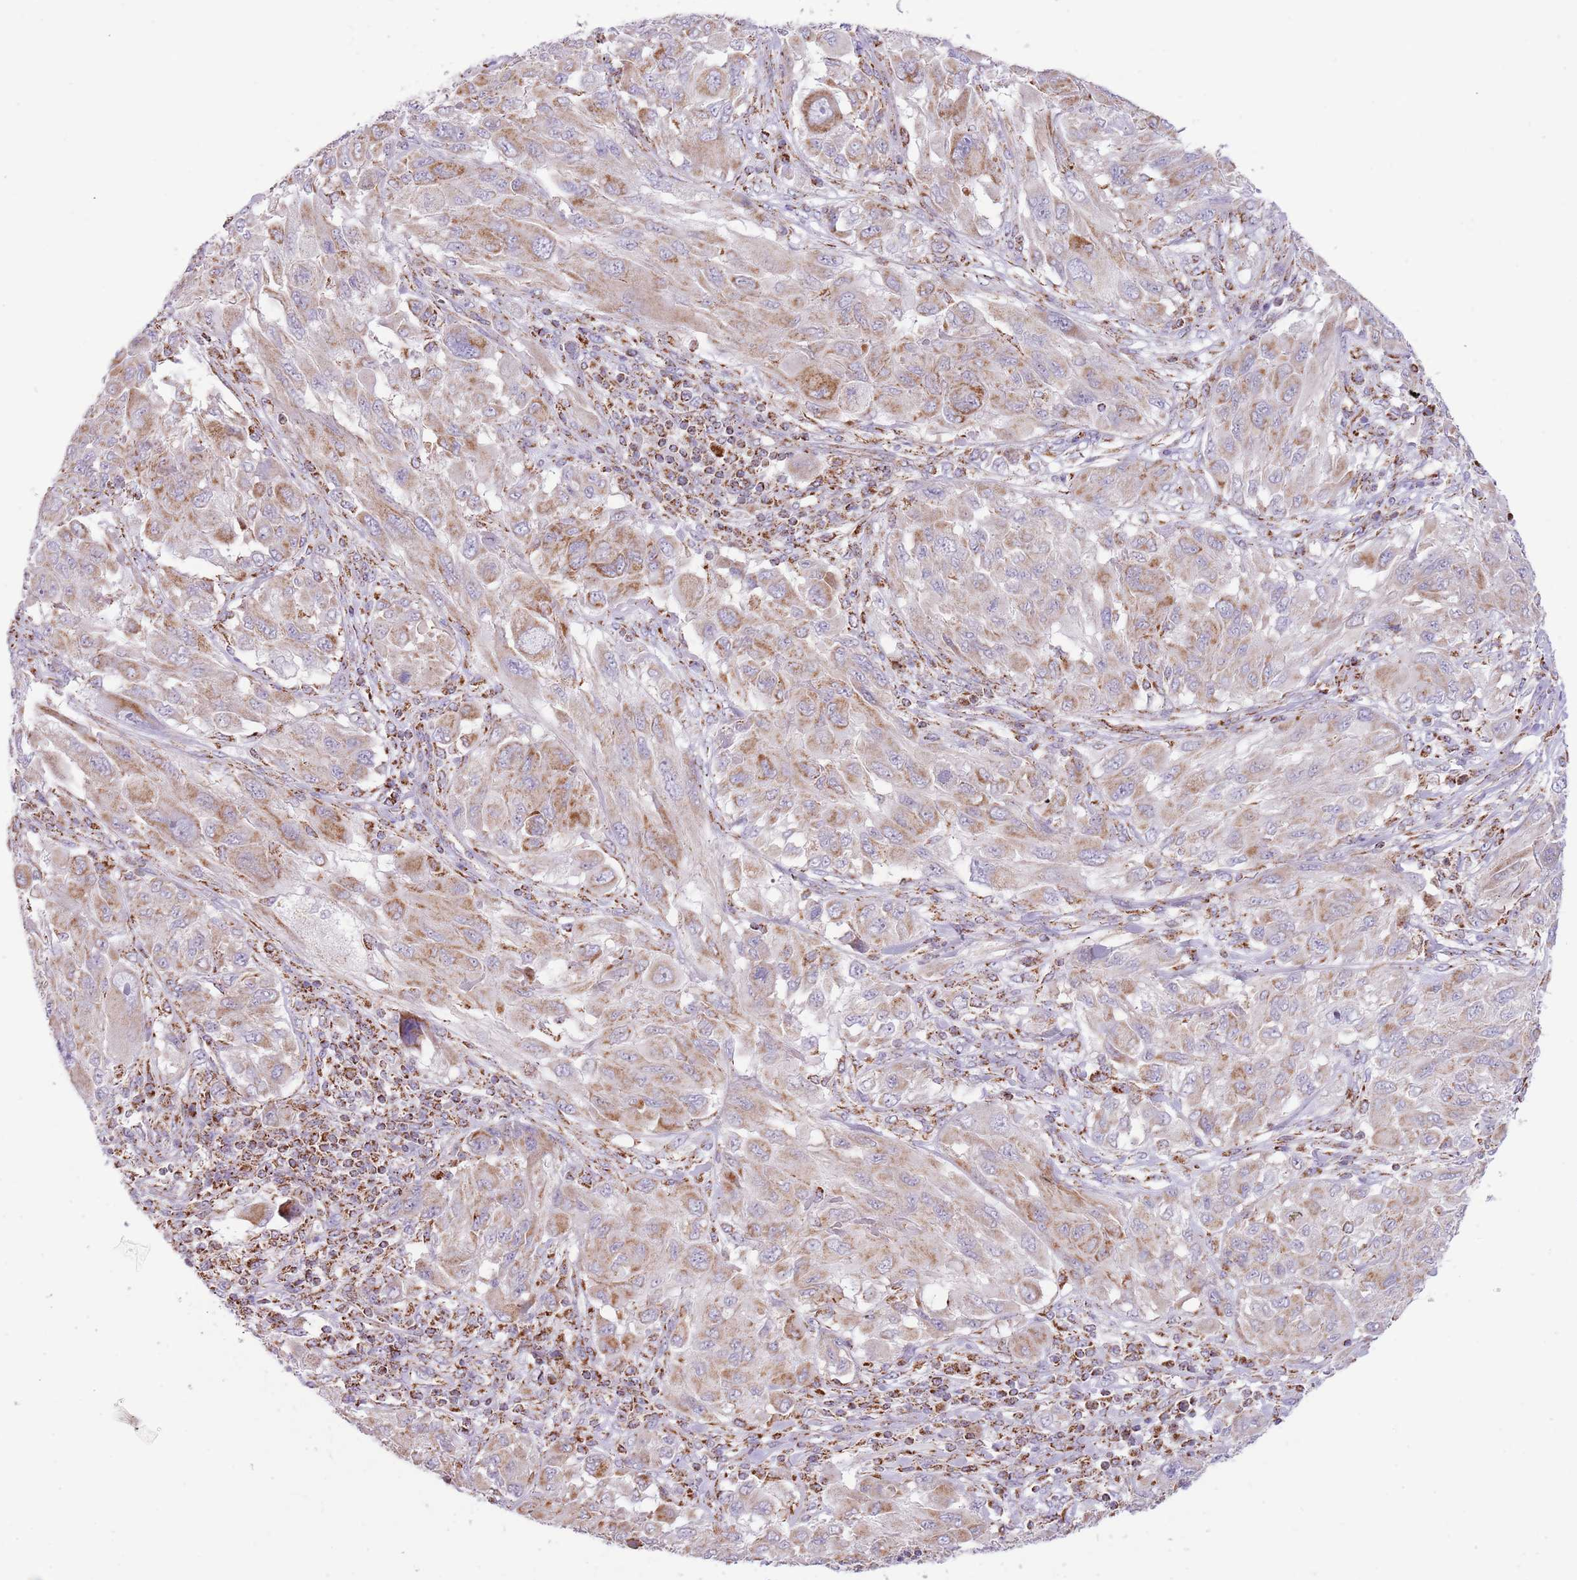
{"staining": {"intensity": "weak", "quantity": "25%-75%", "location": "cytoplasmic/membranous"}, "tissue": "melanoma", "cell_type": "Tumor cells", "image_type": "cancer", "snomed": [{"axis": "morphology", "description": "Malignant melanoma, NOS"}, {"axis": "topography", "description": "Skin"}], "caption": "Immunohistochemistry staining of malignant melanoma, which displays low levels of weak cytoplasmic/membranous expression in approximately 25%-75% of tumor cells indicating weak cytoplasmic/membranous protein staining. The staining was performed using DAB (3,3'-diaminobenzidine) (brown) for protein detection and nuclei were counterstained in hematoxylin (blue).", "gene": "LHX6", "patient": {"sex": "female", "age": 91}}